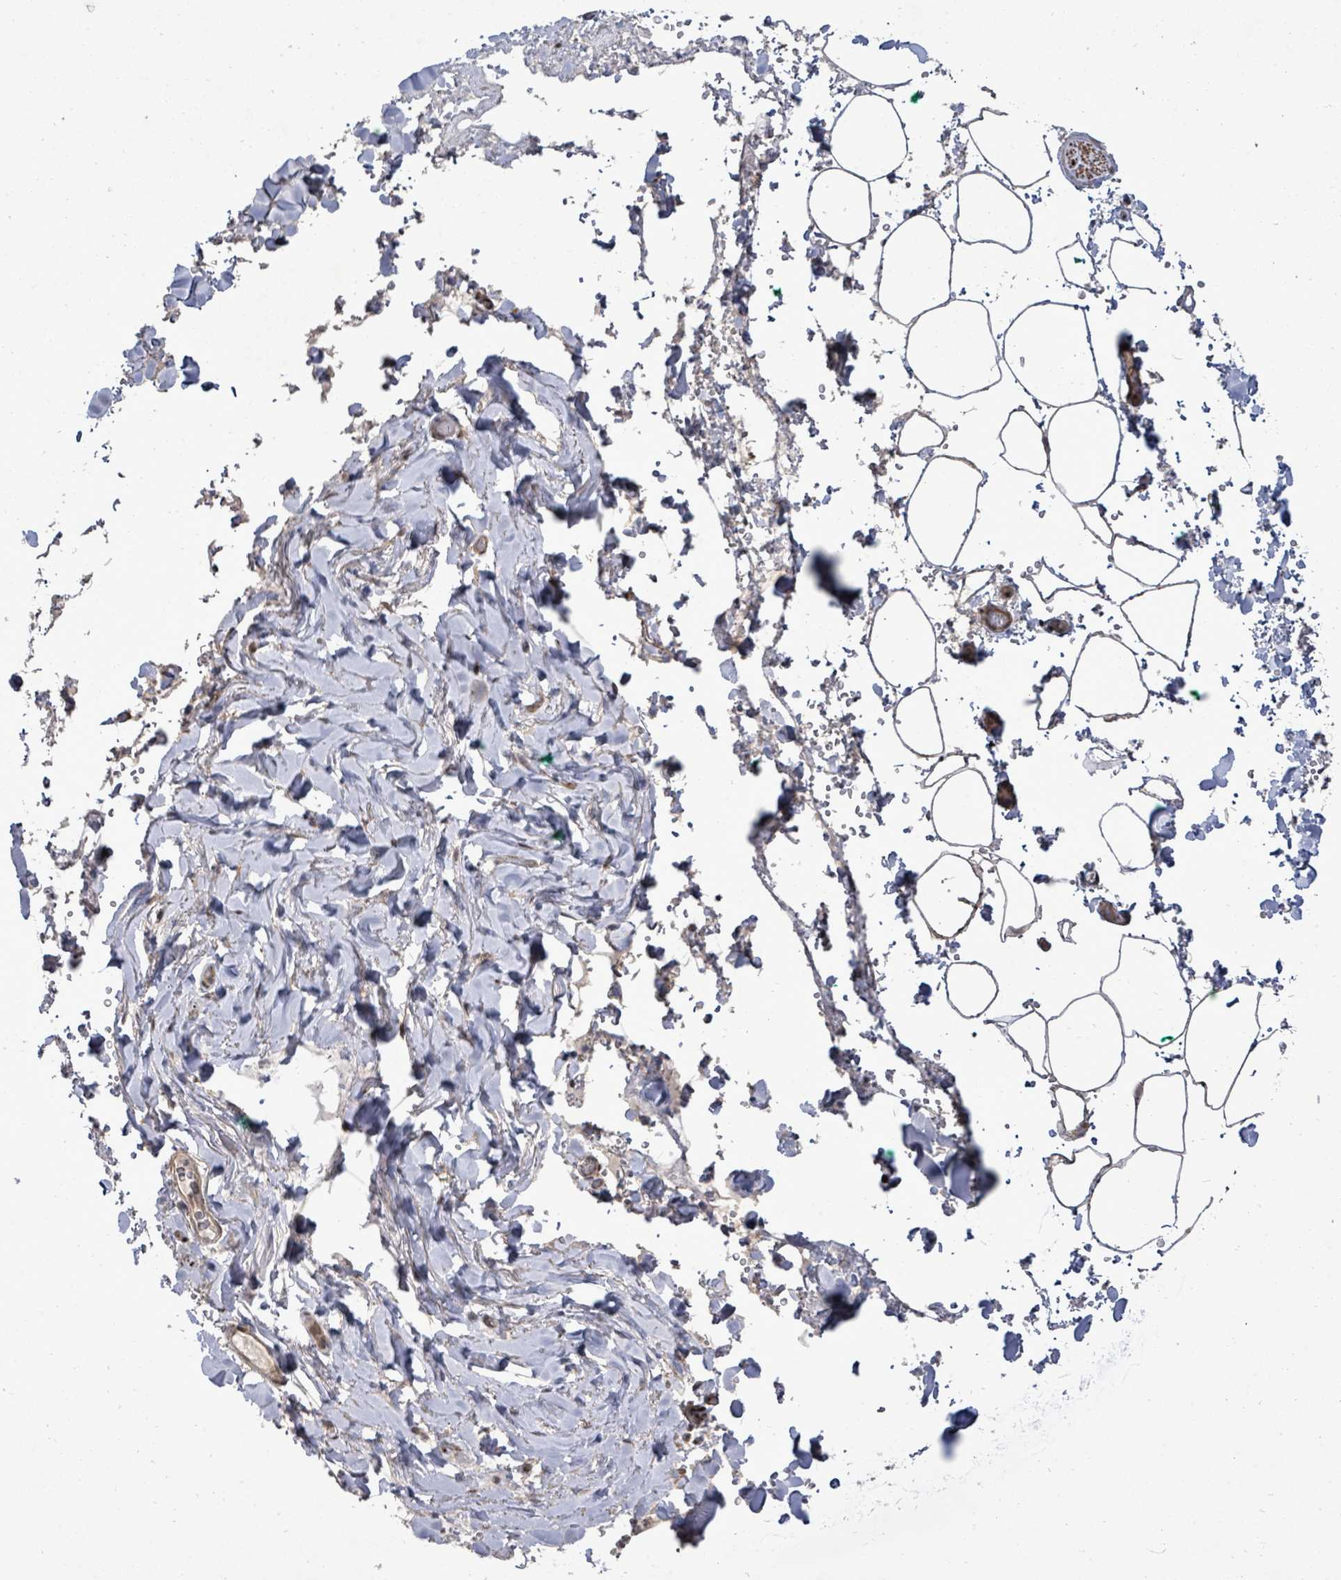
{"staining": {"intensity": "weak", "quantity": ">75%", "location": "cytoplasmic/membranous"}, "tissue": "adipose tissue", "cell_type": "Adipocytes", "image_type": "normal", "snomed": [{"axis": "morphology", "description": "Normal tissue, NOS"}, {"axis": "topography", "description": "Rectum"}, {"axis": "topography", "description": "Peripheral nerve tissue"}], "caption": "Protein expression analysis of benign adipose tissue reveals weak cytoplasmic/membranous positivity in about >75% of adipocytes. Using DAB (3,3'-diaminobenzidine) (brown) and hematoxylin (blue) stains, captured at high magnification using brightfield microscopy.", "gene": "KRTAP27", "patient": {"sex": "female", "age": 69}}